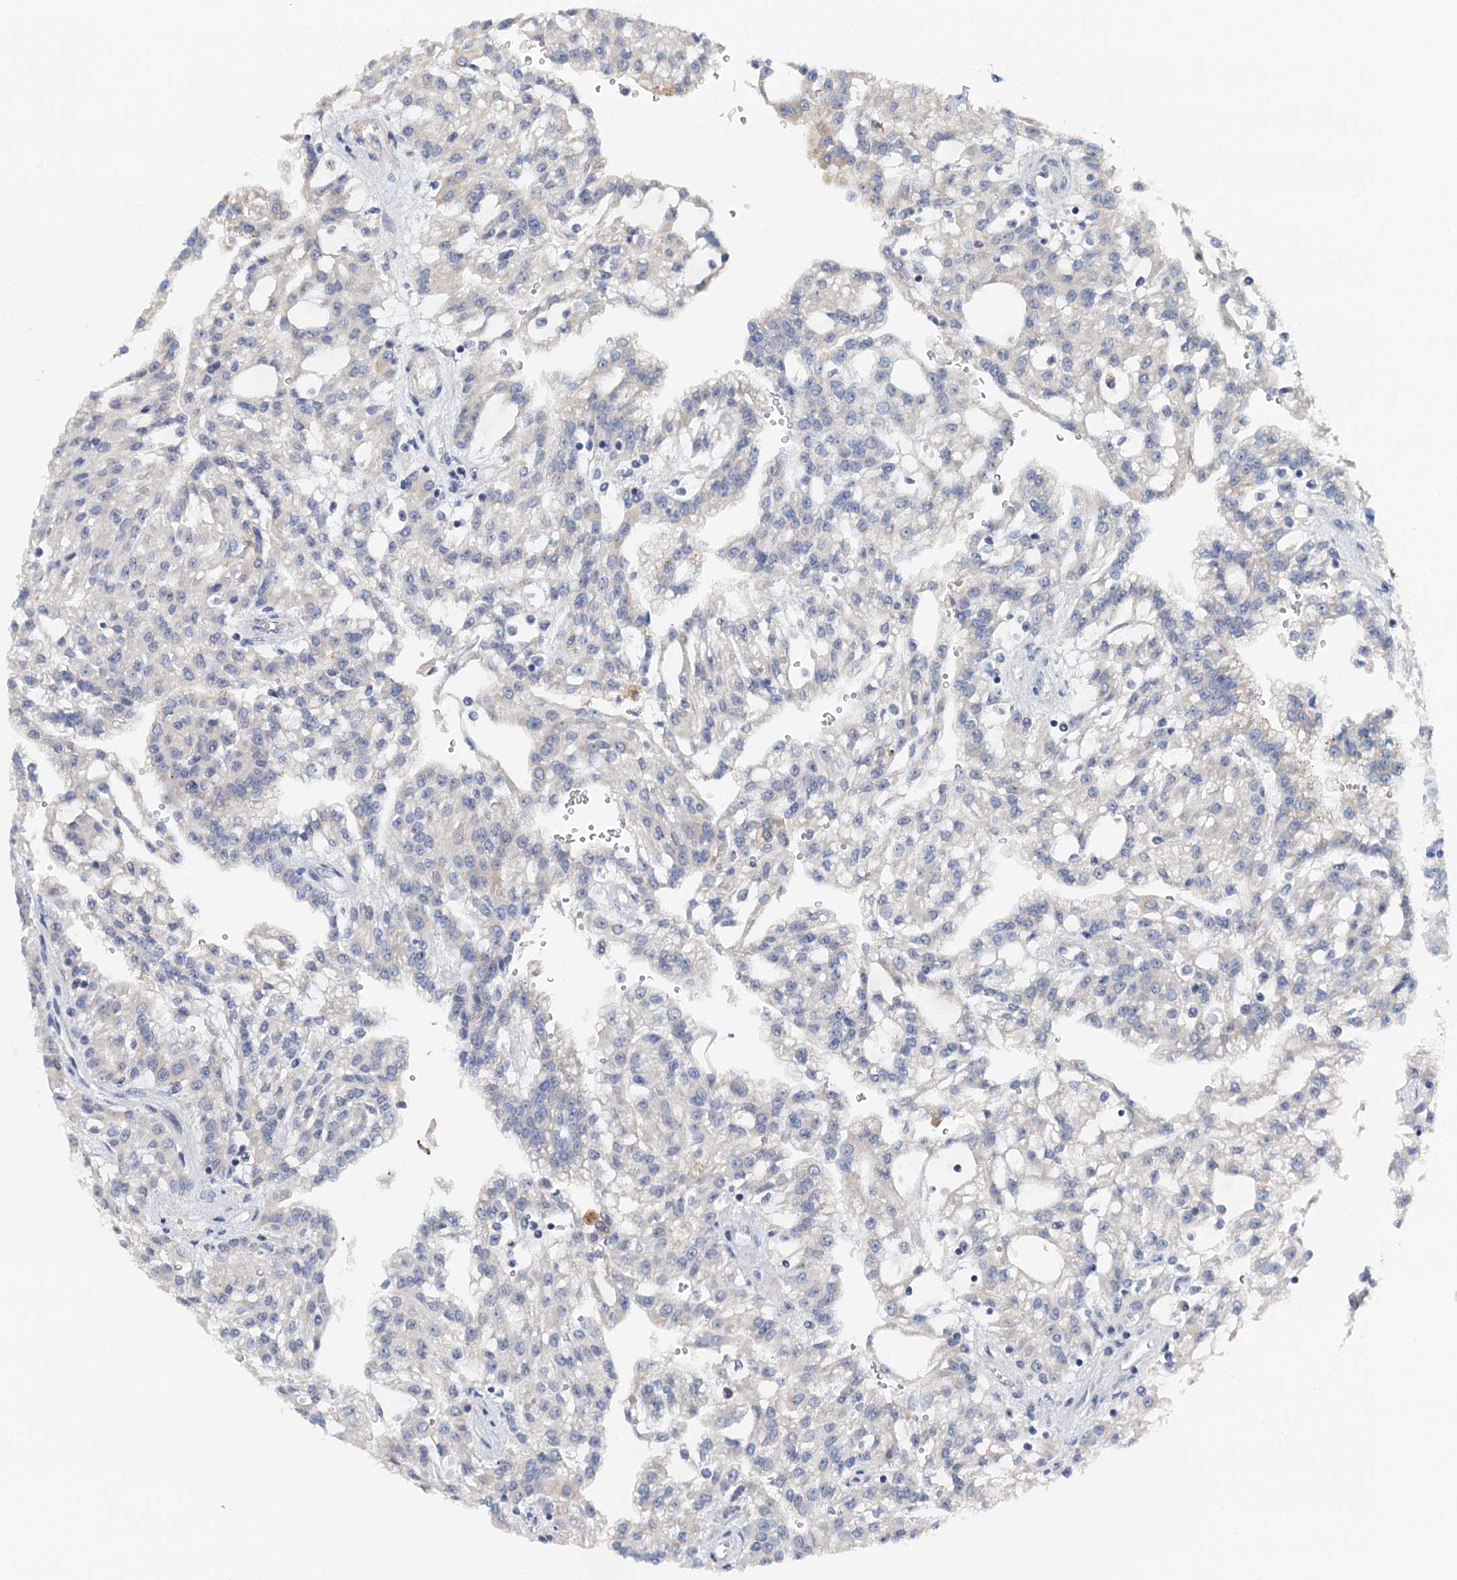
{"staining": {"intensity": "negative", "quantity": "none", "location": "none"}, "tissue": "renal cancer", "cell_type": "Tumor cells", "image_type": "cancer", "snomed": [{"axis": "morphology", "description": "Adenocarcinoma, NOS"}, {"axis": "topography", "description": "Kidney"}], "caption": "Adenocarcinoma (renal) was stained to show a protein in brown. There is no significant staining in tumor cells.", "gene": "DTD1", "patient": {"sex": "male", "age": 63}}